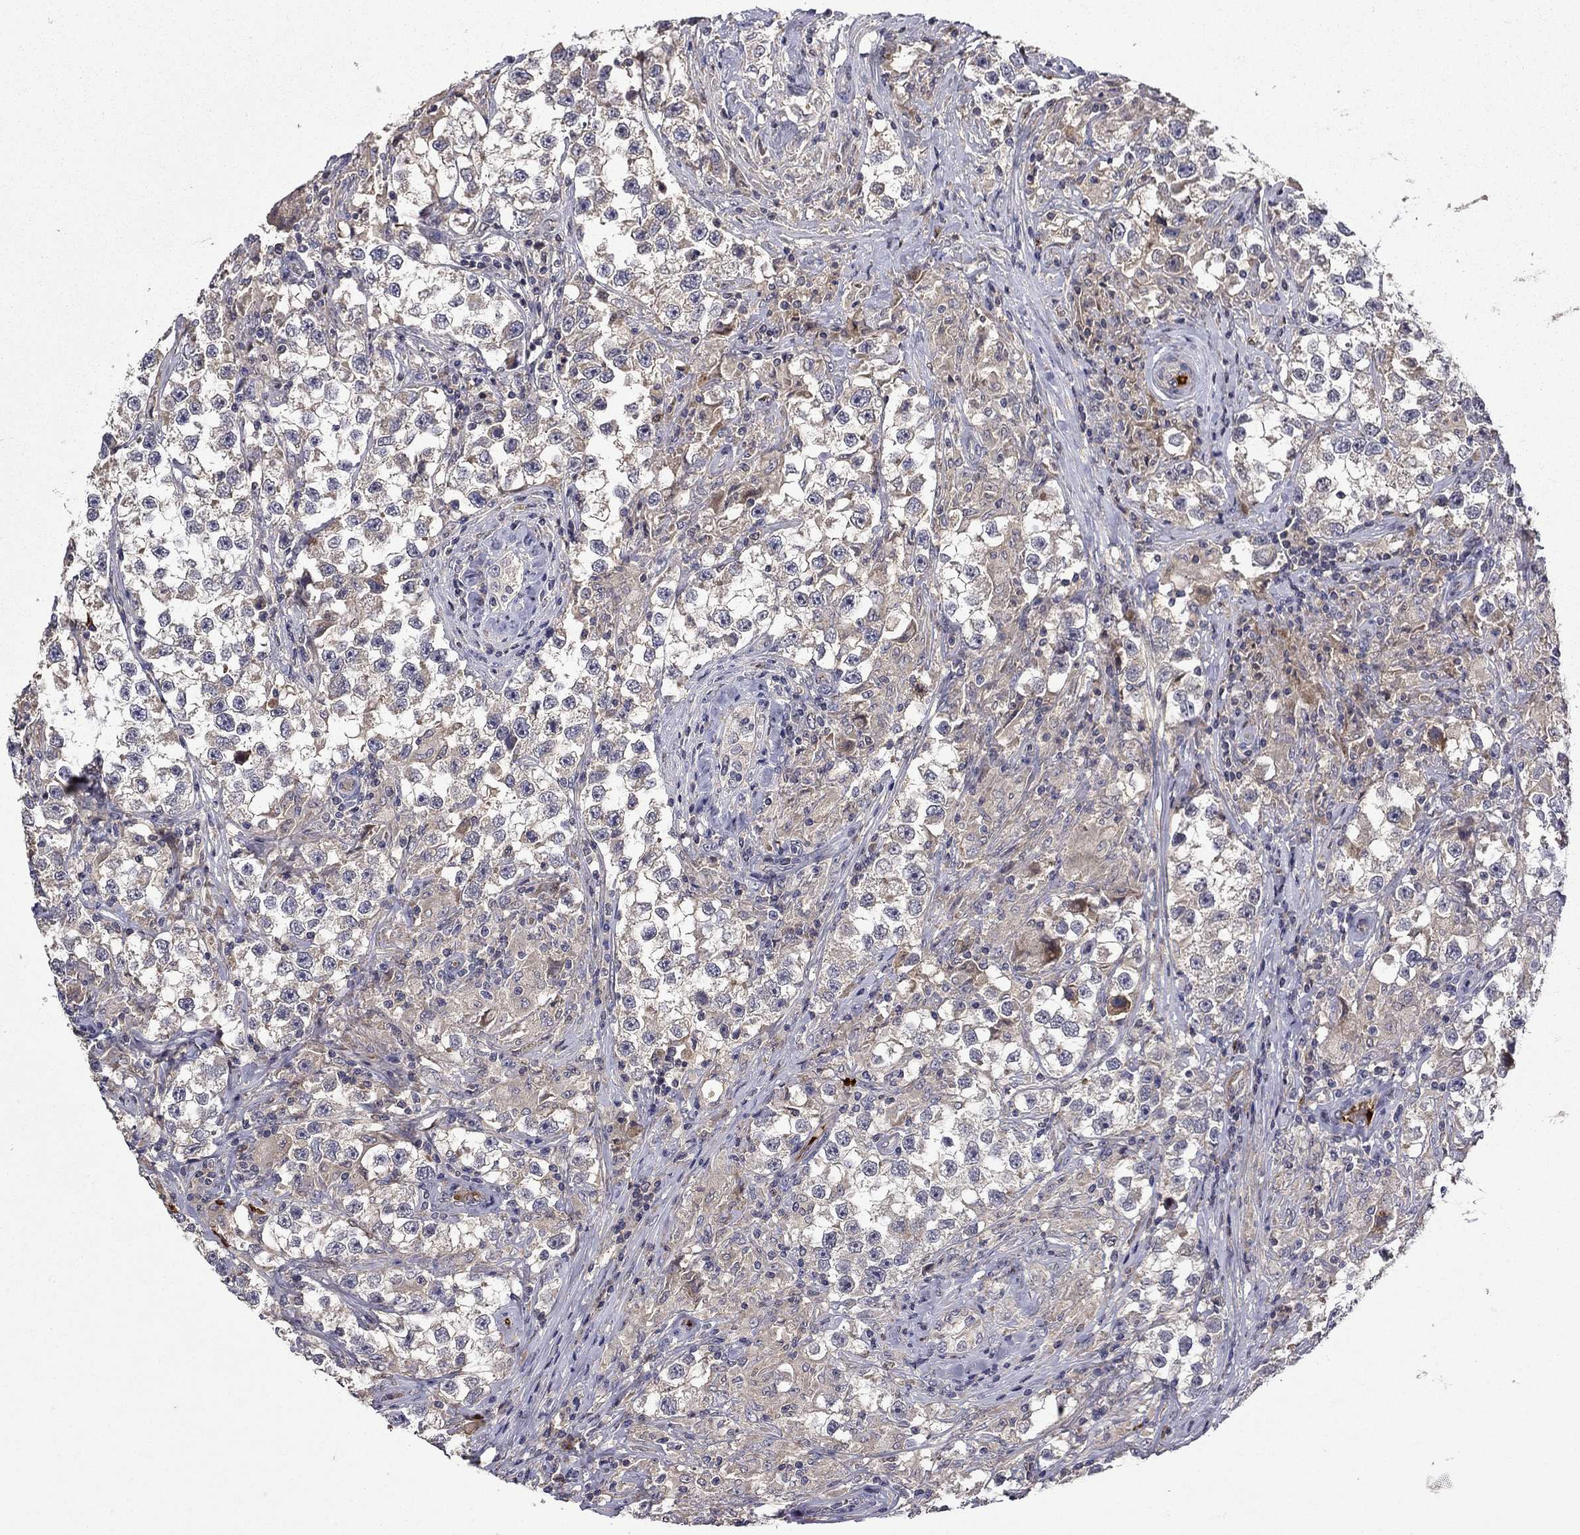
{"staining": {"intensity": "negative", "quantity": "none", "location": "none"}, "tissue": "testis cancer", "cell_type": "Tumor cells", "image_type": "cancer", "snomed": [{"axis": "morphology", "description": "Seminoma, NOS"}, {"axis": "topography", "description": "Testis"}], "caption": "Photomicrograph shows no protein positivity in tumor cells of testis seminoma tissue.", "gene": "SATB1", "patient": {"sex": "male", "age": 46}}